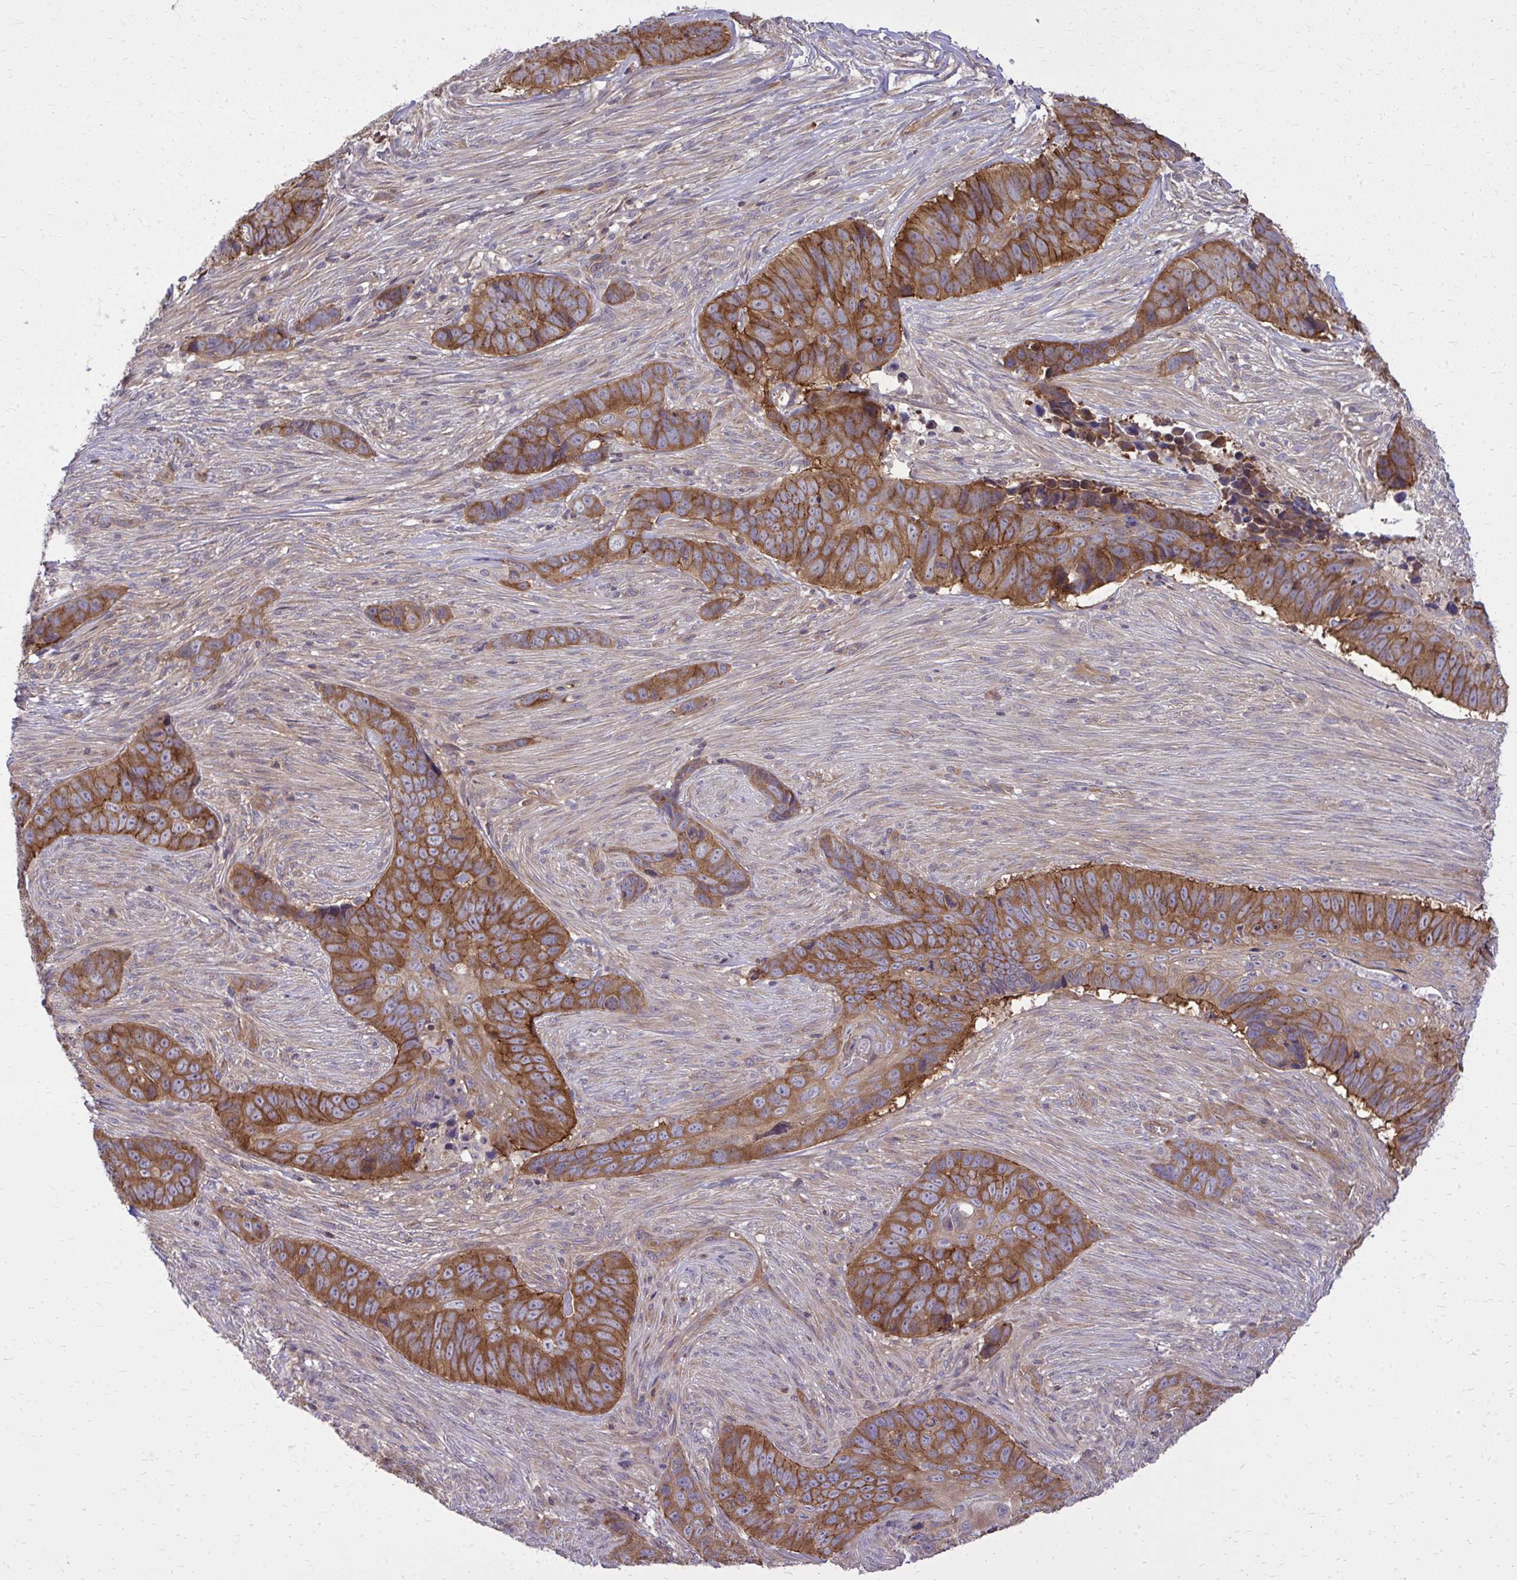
{"staining": {"intensity": "strong", "quantity": ">75%", "location": "cytoplasmic/membranous"}, "tissue": "skin cancer", "cell_type": "Tumor cells", "image_type": "cancer", "snomed": [{"axis": "morphology", "description": "Basal cell carcinoma"}, {"axis": "topography", "description": "Skin"}], "caption": "Tumor cells exhibit high levels of strong cytoplasmic/membranous positivity in approximately >75% of cells in skin basal cell carcinoma. The staining was performed using DAB to visualize the protein expression in brown, while the nuclei were stained in blue with hematoxylin (Magnification: 20x).", "gene": "PPP5C", "patient": {"sex": "female", "age": 82}}